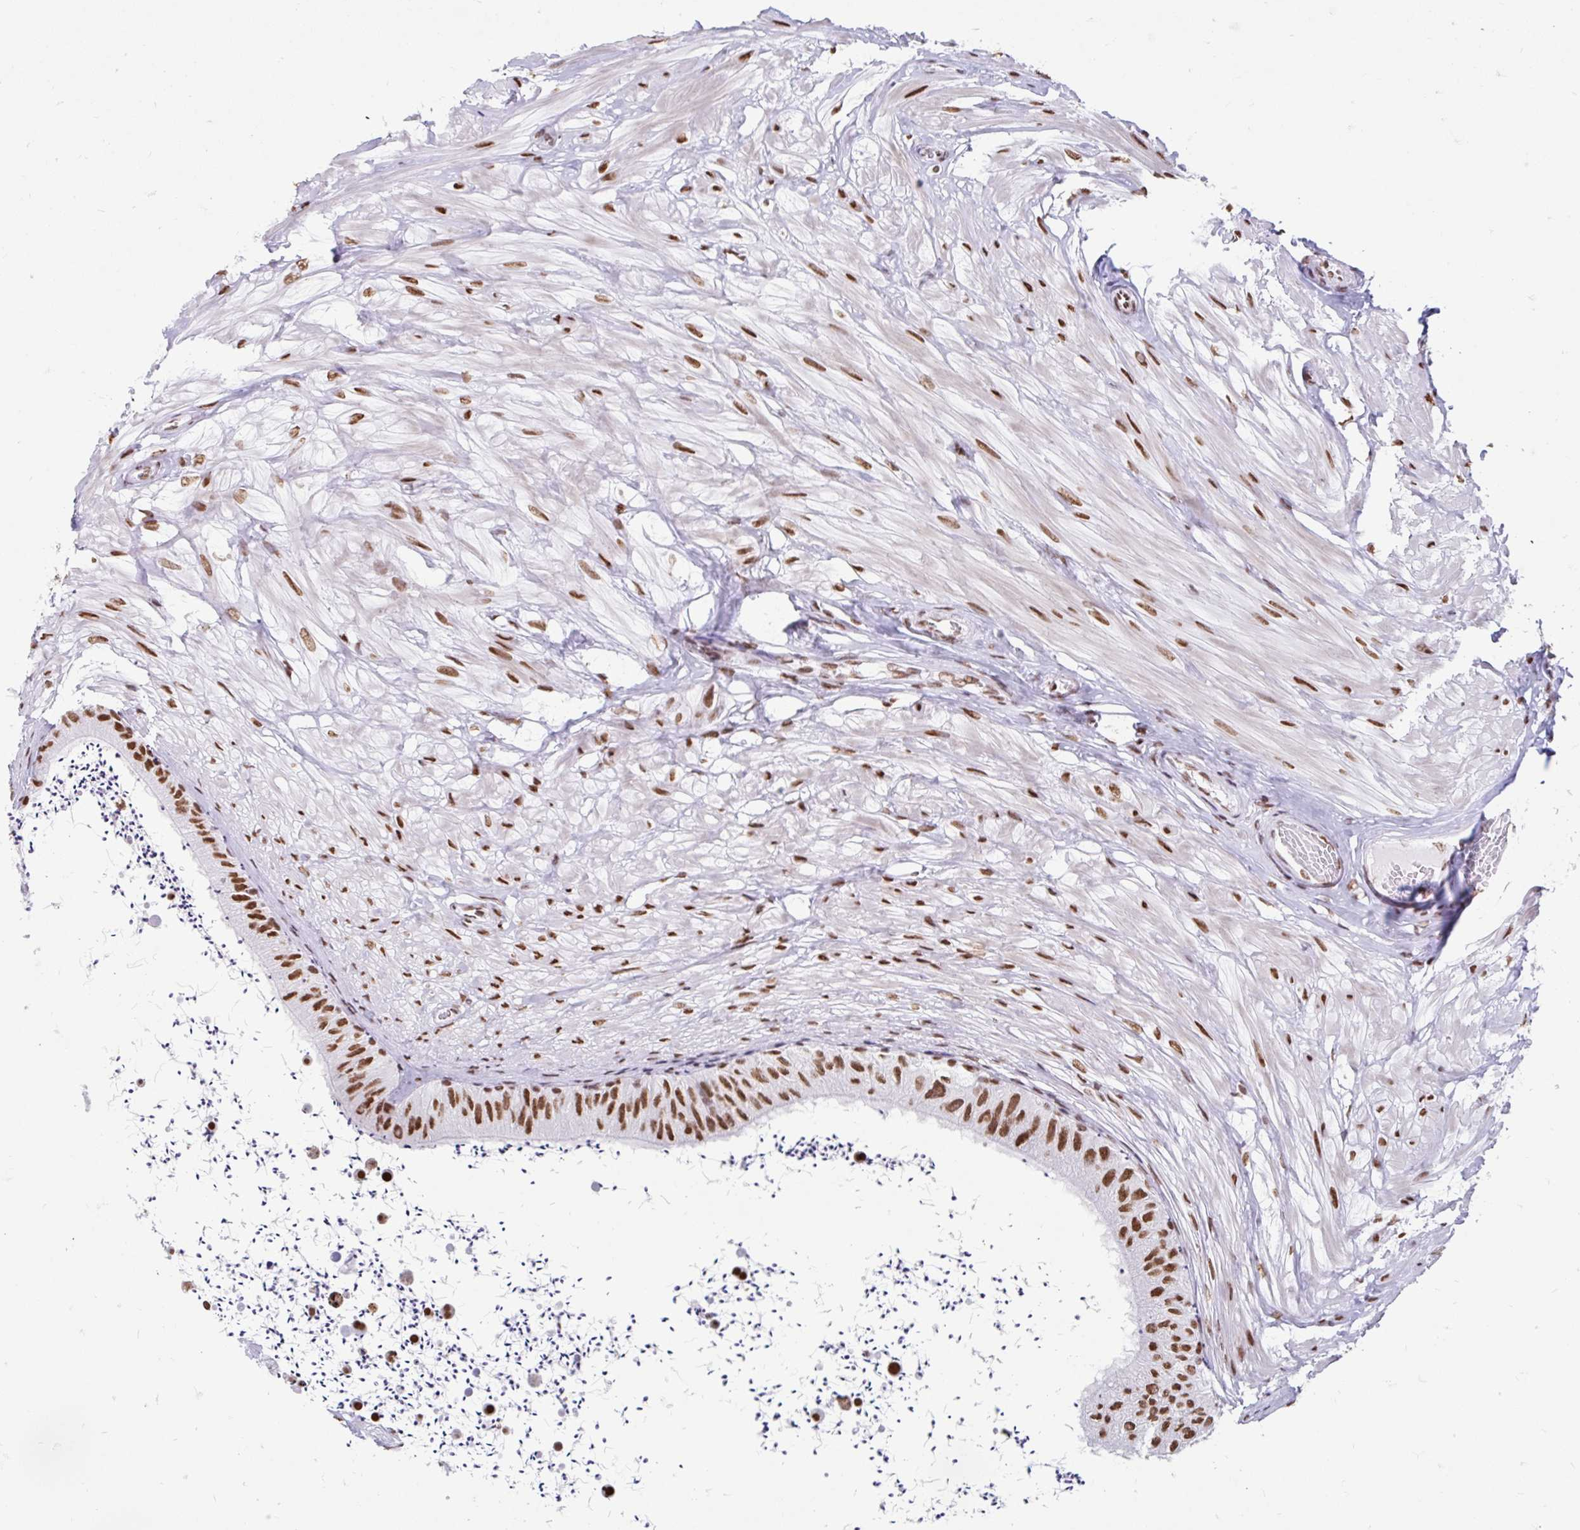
{"staining": {"intensity": "strong", "quantity": ">75%", "location": "nuclear"}, "tissue": "epididymis", "cell_type": "Glandular cells", "image_type": "normal", "snomed": [{"axis": "morphology", "description": "Normal tissue, NOS"}, {"axis": "topography", "description": "Epididymis"}, {"axis": "topography", "description": "Peripheral nerve tissue"}], "caption": "Strong nuclear expression is identified in about >75% of glandular cells in normal epididymis. (Stains: DAB (3,3'-diaminobenzidine) in brown, nuclei in blue, Microscopy: brightfield microscopy at high magnification).", "gene": "KHDRBS1", "patient": {"sex": "male", "age": 32}}